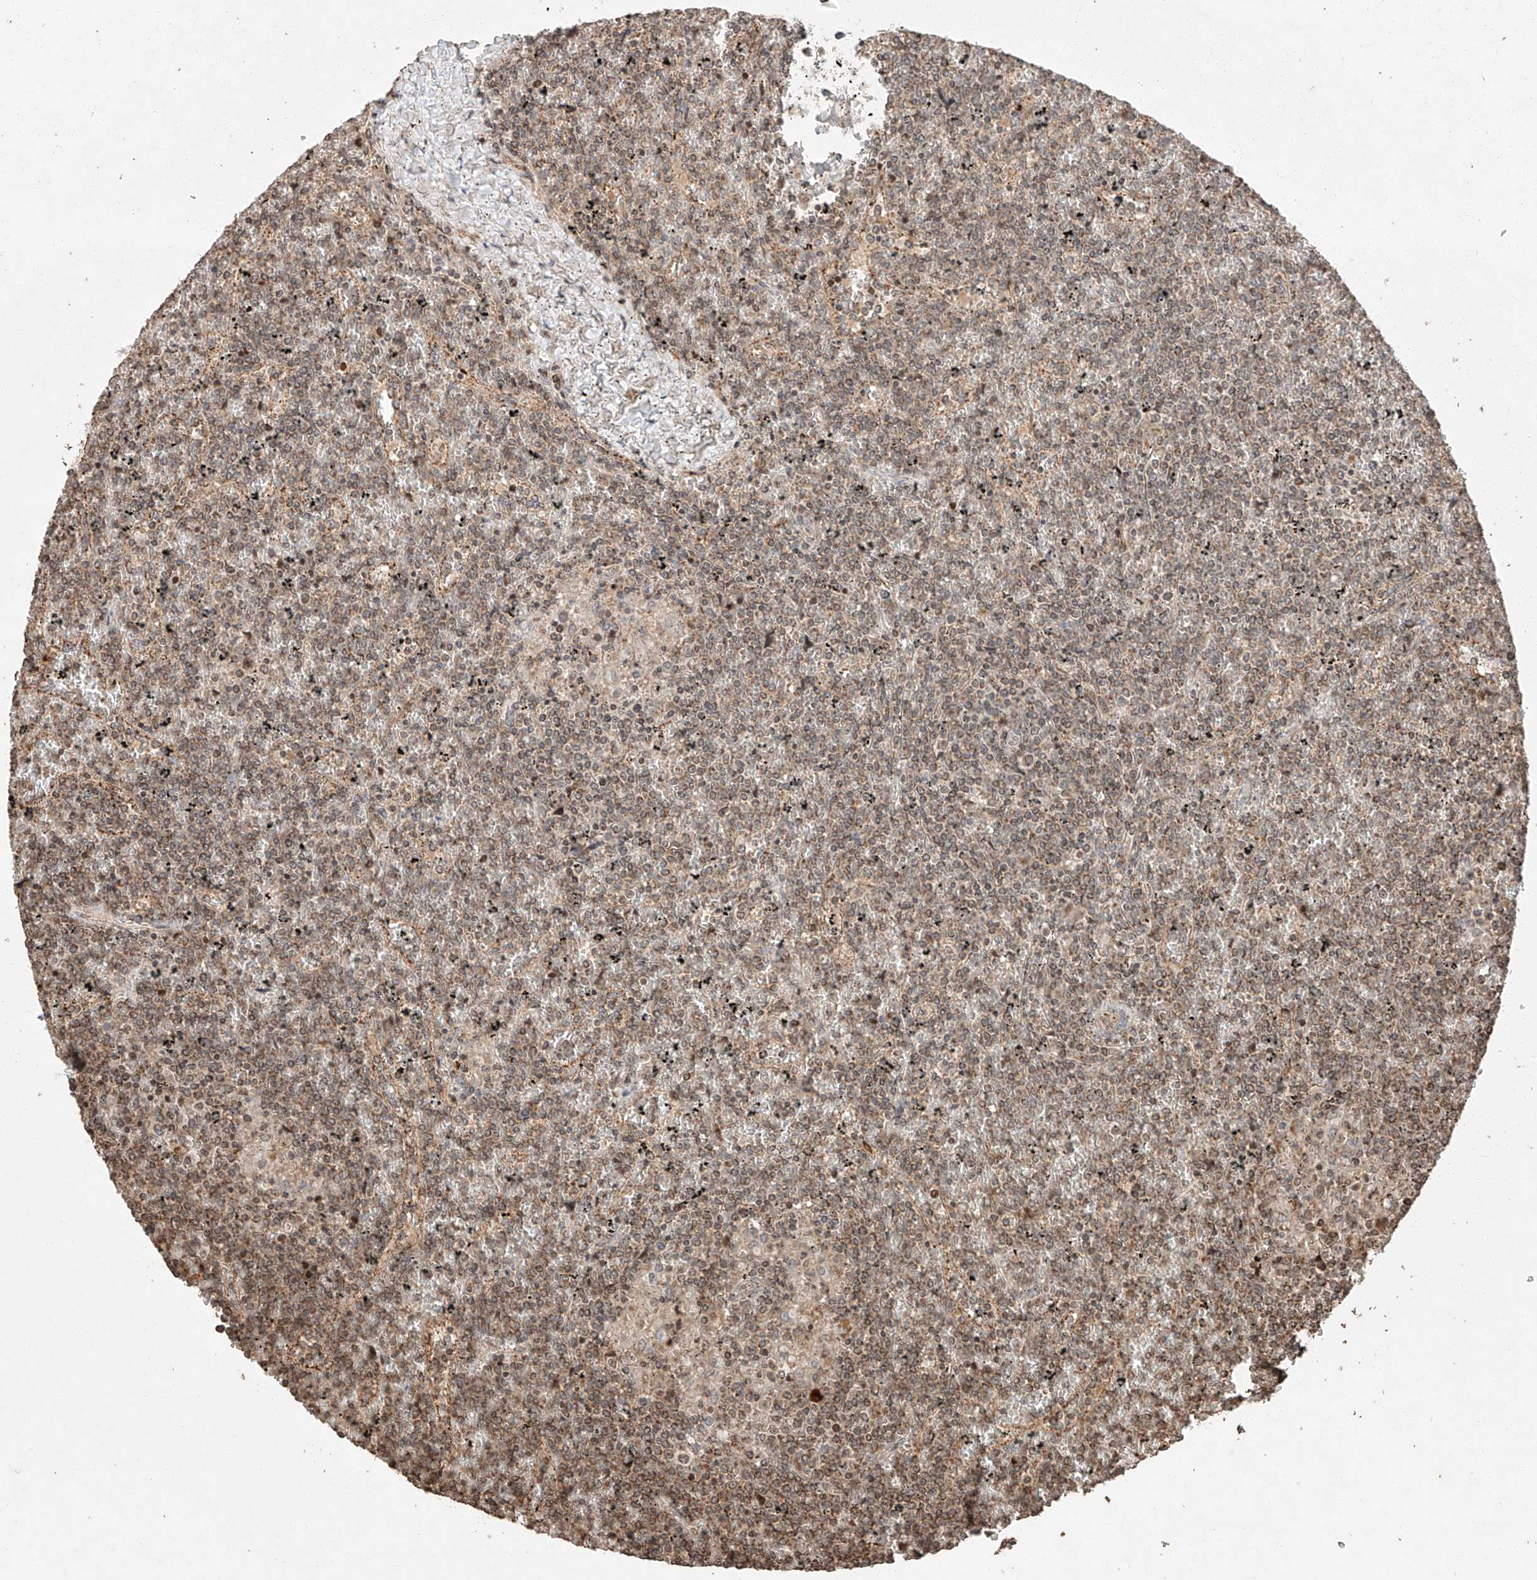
{"staining": {"intensity": "weak", "quantity": ">75%", "location": "nuclear"}, "tissue": "lymphoma", "cell_type": "Tumor cells", "image_type": "cancer", "snomed": [{"axis": "morphology", "description": "Malignant lymphoma, non-Hodgkin's type, Low grade"}, {"axis": "topography", "description": "Spleen"}], "caption": "The image shows immunohistochemical staining of malignant lymphoma, non-Hodgkin's type (low-grade). There is weak nuclear staining is identified in approximately >75% of tumor cells.", "gene": "ARHGAP33", "patient": {"sex": "female", "age": 19}}